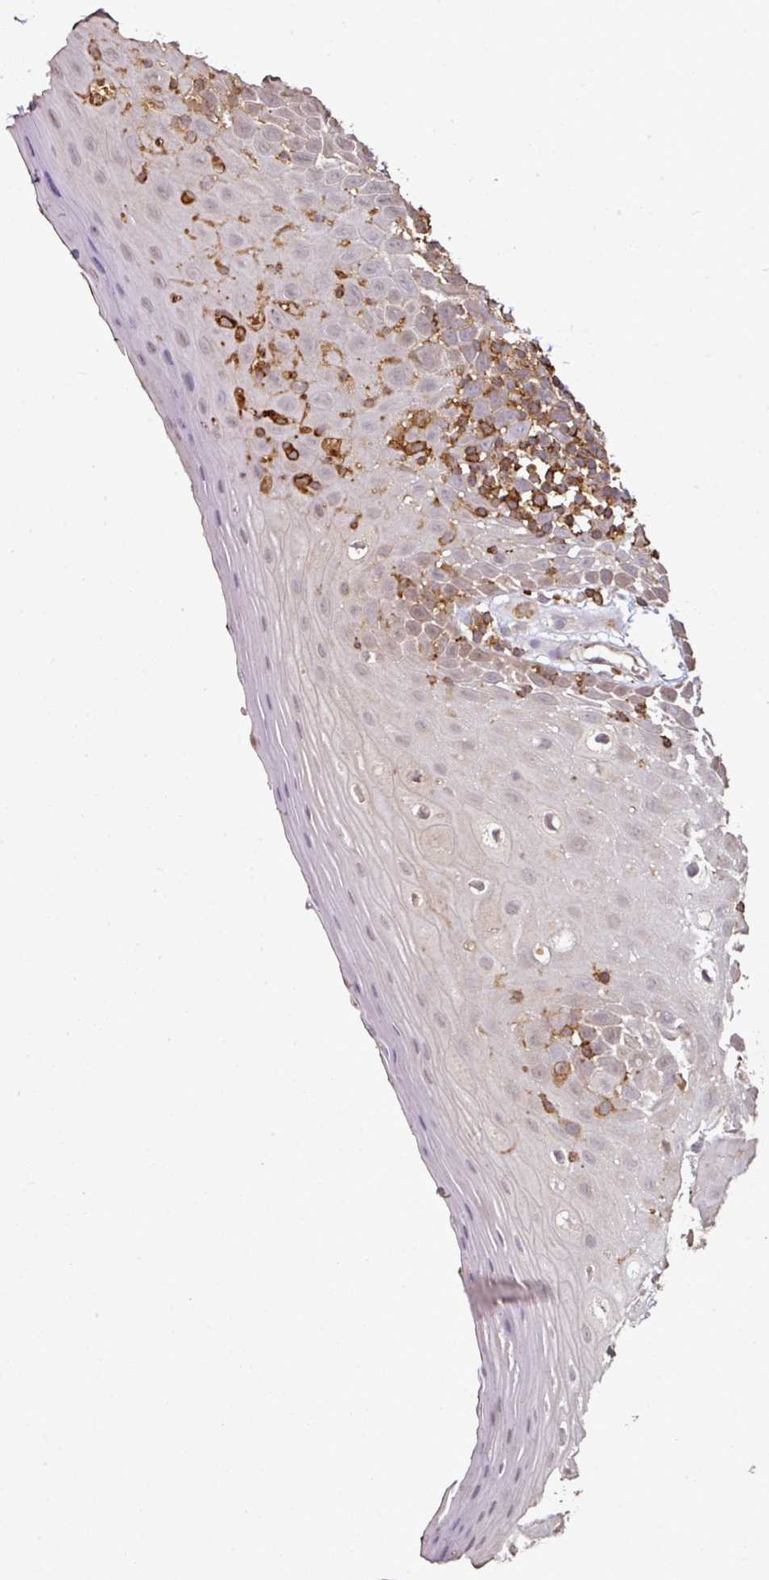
{"staining": {"intensity": "moderate", "quantity": "<25%", "location": "cytoplasmic/membranous"}, "tissue": "oral mucosa", "cell_type": "Squamous epithelial cells", "image_type": "normal", "snomed": [{"axis": "morphology", "description": "Normal tissue, NOS"}, {"axis": "morphology", "description": "Squamous cell carcinoma, NOS"}, {"axis": "topography", "description": "Oral tissue"}, {"axis": "topography", "description": "Tounge, NOS"}, {"axis": "topography", "description": "Head-Neck"}], "caption": "Moderate cytoplasmic/membranous expression is appreciated in about <25% of squamous epithelial cells in normal oral mucosa.", "gene": "OLFML2B", "patient": {"sex": "male", "age": 76}}